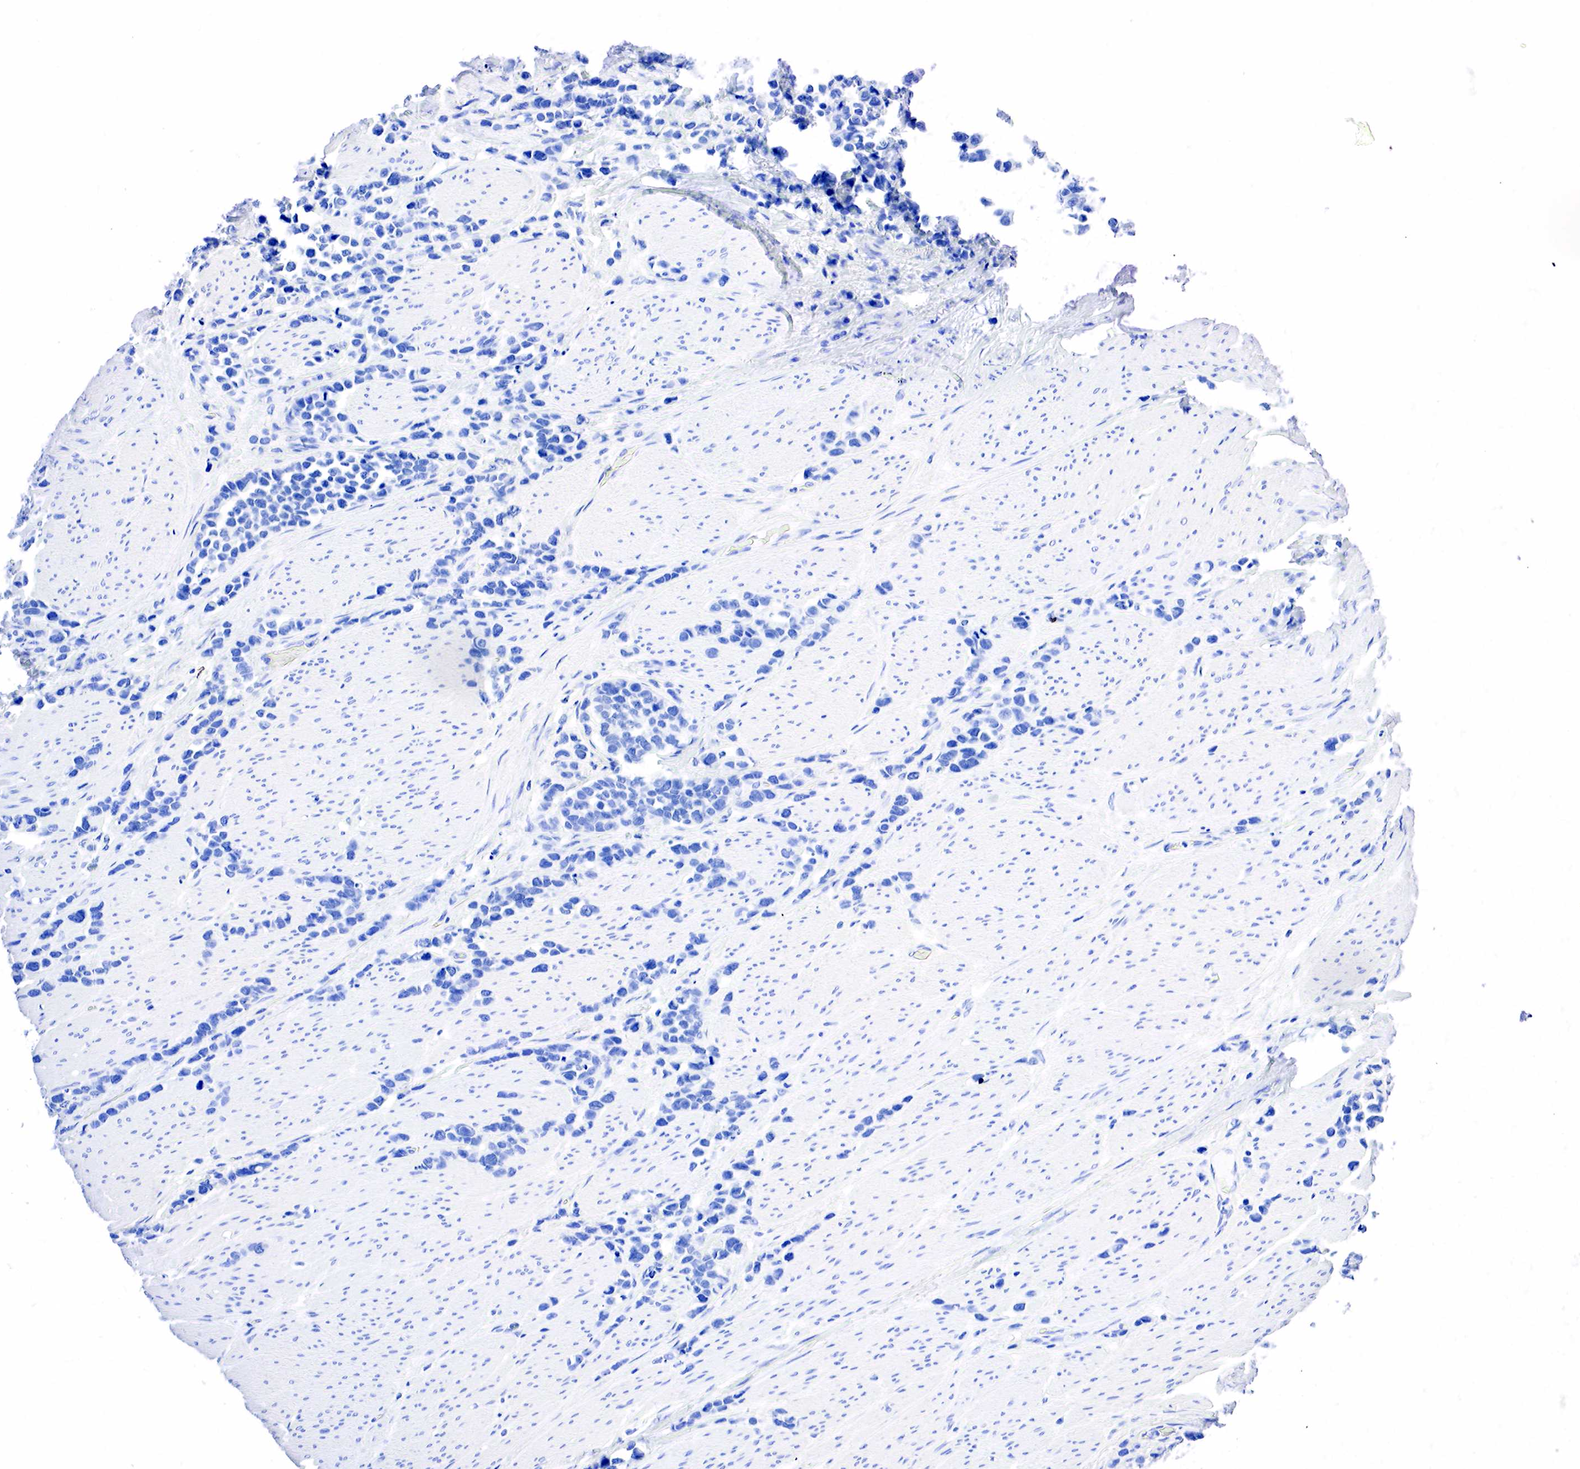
{"staining": {"intensity": "negative", "quantity": "none", "location": "none"}, "tissue": "stomach cancer", "cell_type": "Tumor cells", "image_type": "cancer", "snomed": [{"axis": "morphology", "description": "Adenocarcinoma, NOS"}, {"axis": "topography", "description": "Stomach, upper"}], "caption": "The immunohistochemistry (IHC) image has no significant staining in tumor cells of stomach adenocarcinoma tissue. (DAB IHC visualized using brightfield microscopy, high magnification).", "gene": "PTH", "patient": {"sex": "male", "age": 71}}